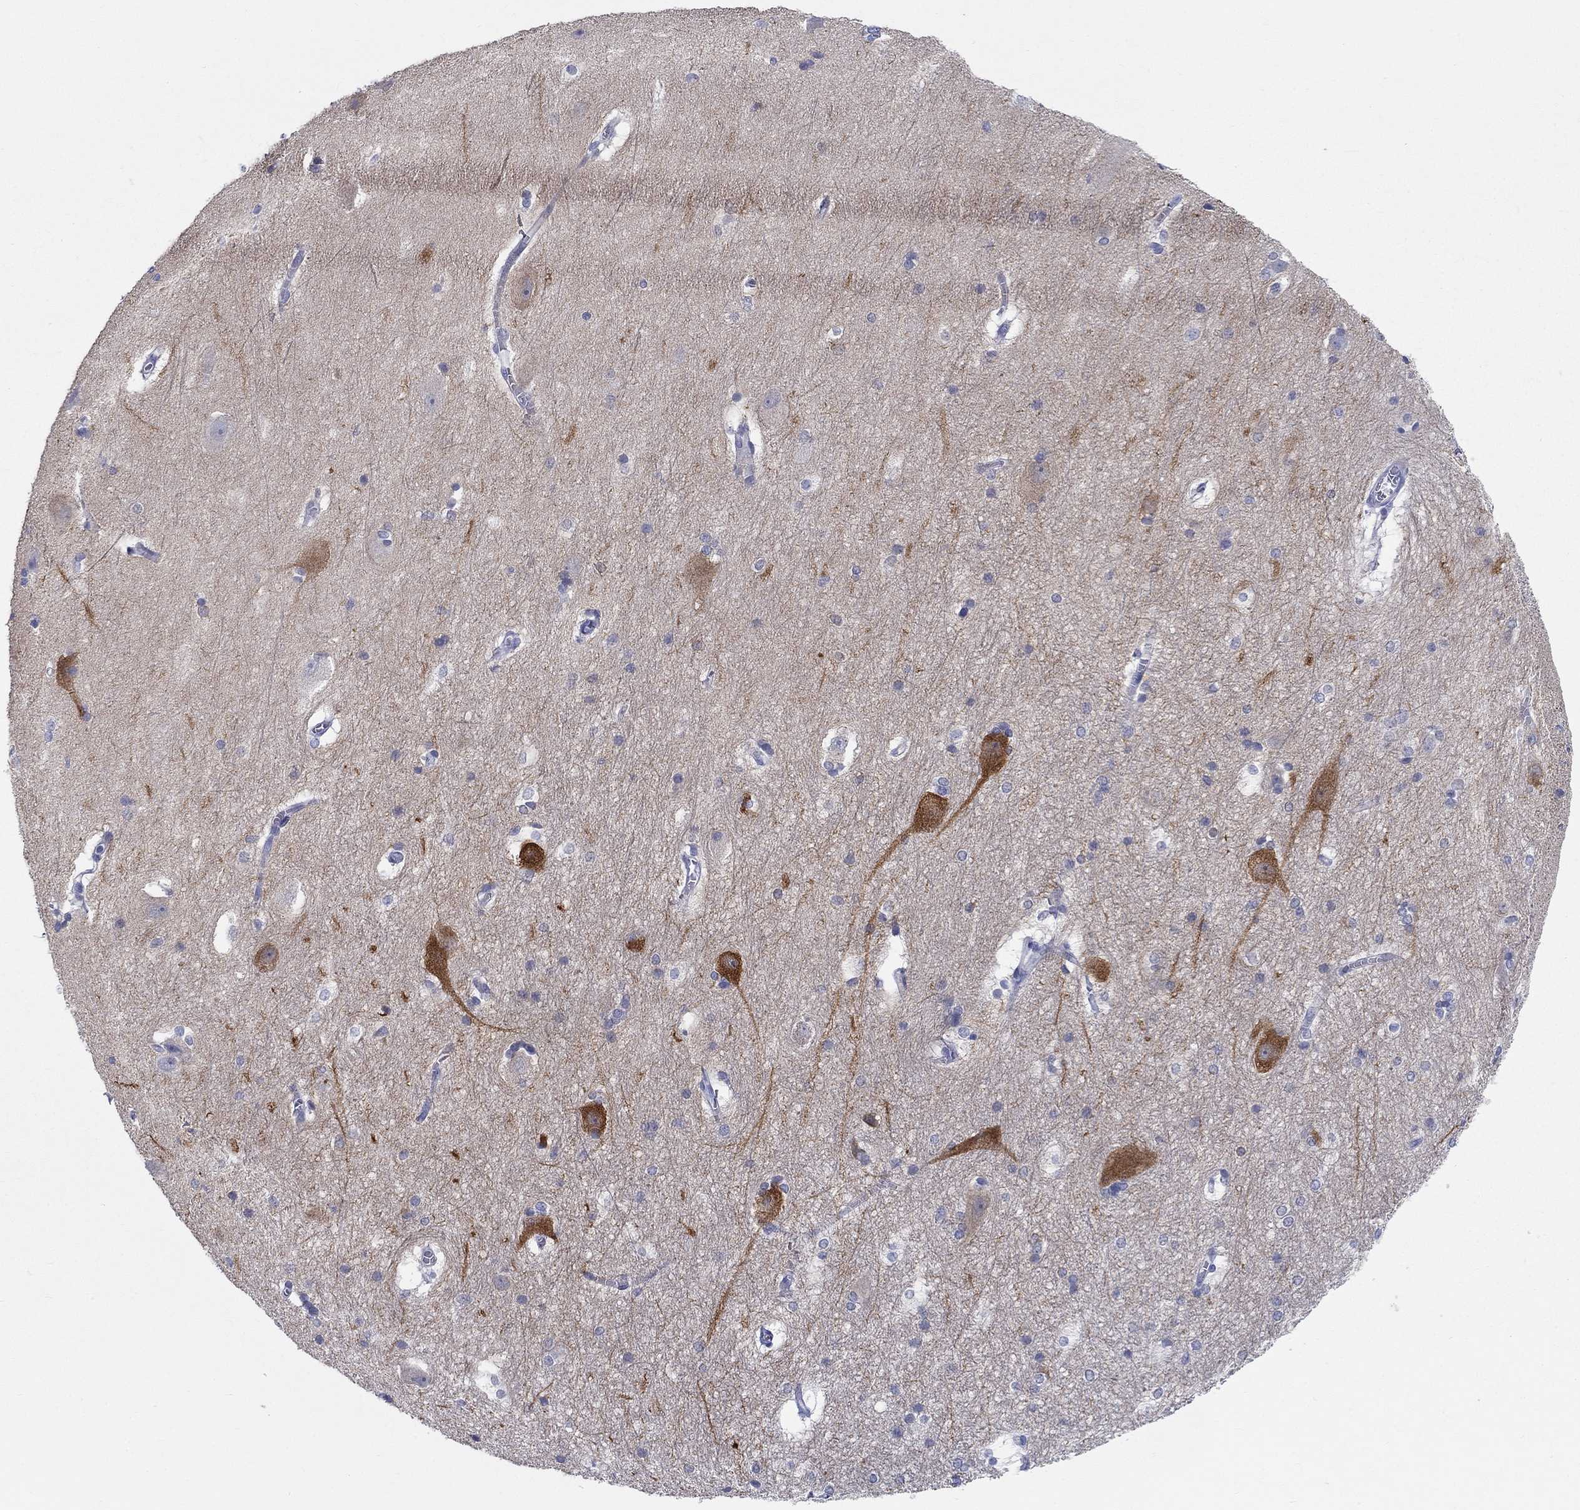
{"staining": {"intensity": "negative", "quantity": "none", "location": "none"}, "tissue": "hippocampus", "cell_type": "Glial cells", "image_type": "normal", "snomed": [{"axis": "morphology", "description": "Normal tissue, NOS"}, {"axis": "topography", "description": "Cerebral cortex"}, {"axis": "topography", "description": "Hippocampus"}], "caption": "An immunohistochemistry image of unremarkable hippocampus is shown. There is no staining in glial cells of hippocampus.", "gene": "RAP1GAP", "patient": {"sex": "female", "age": 19}}